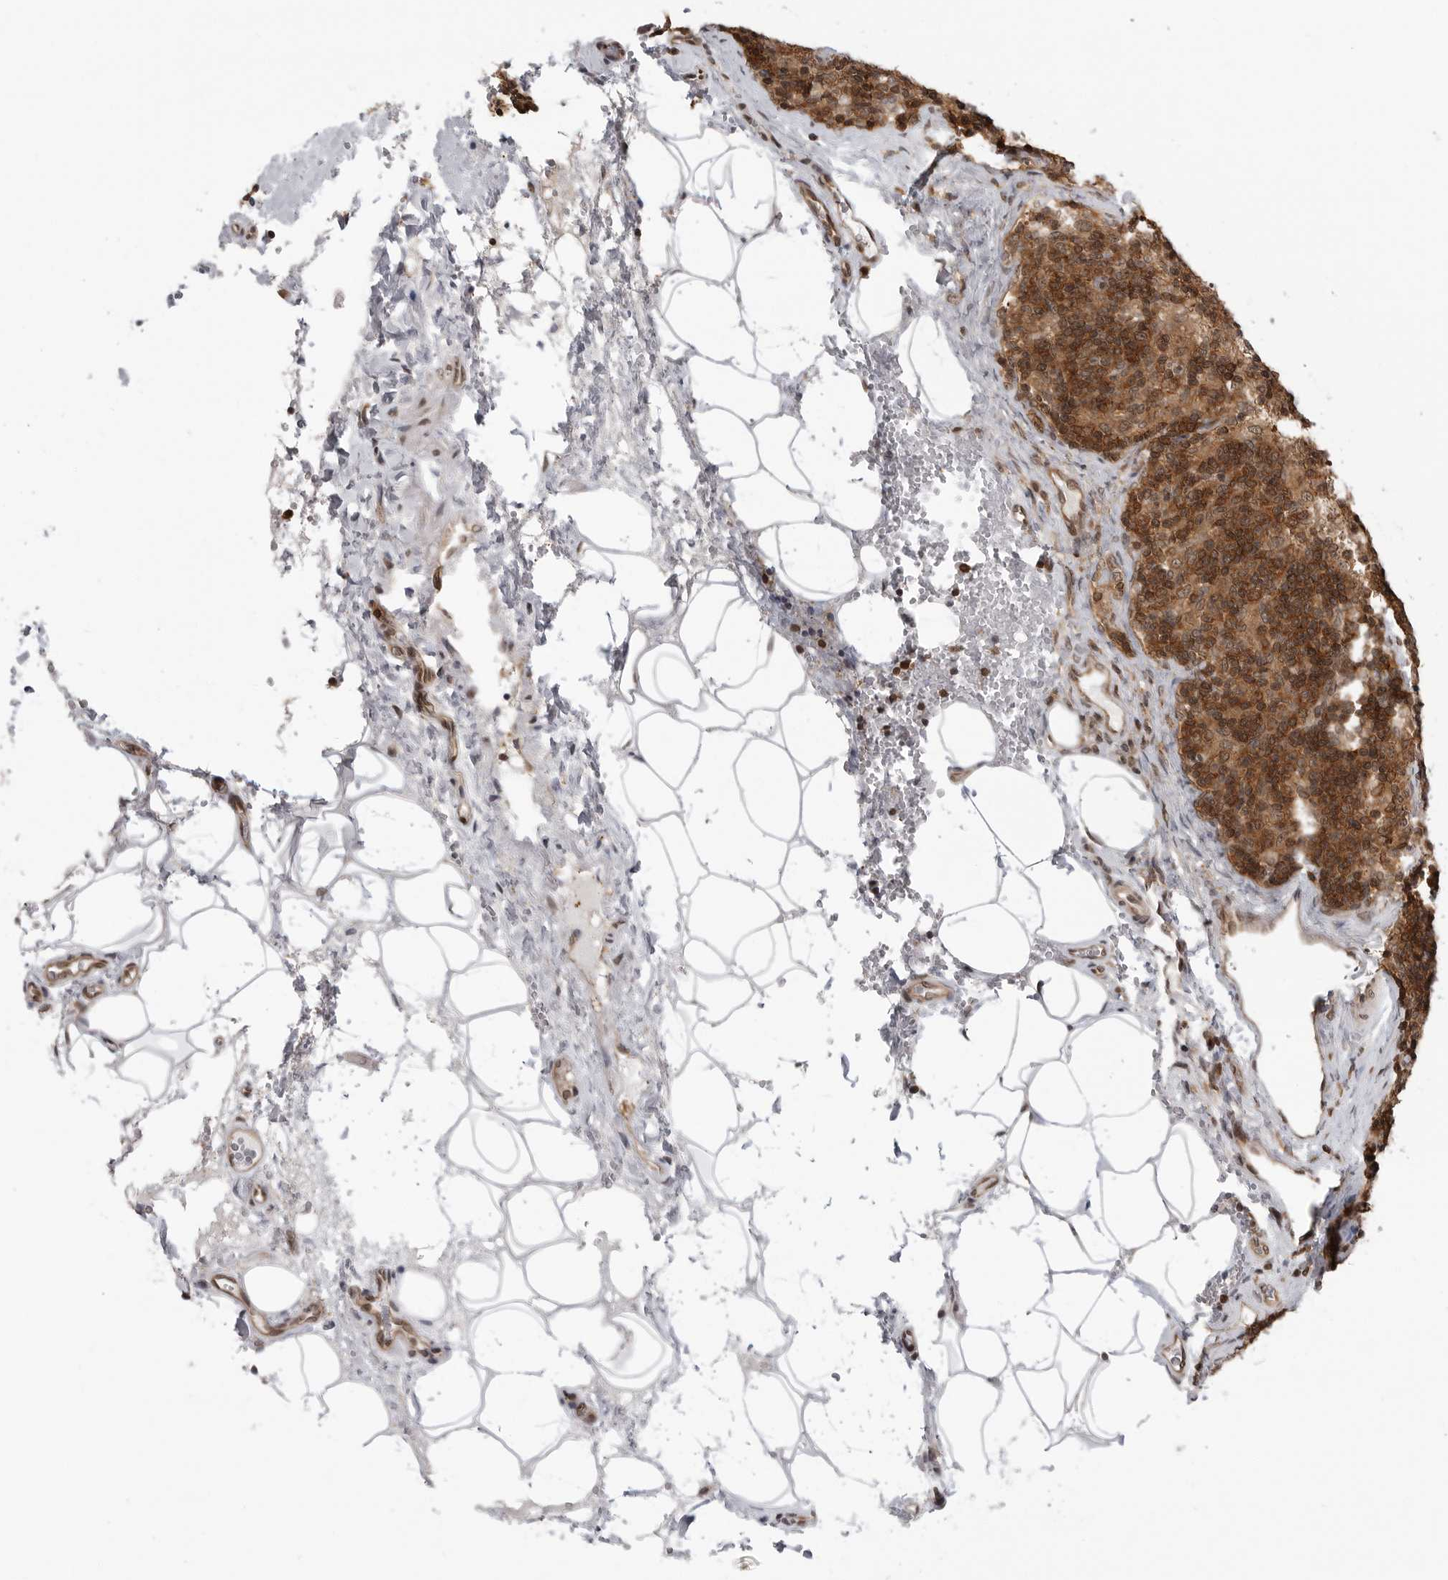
{"staining": {"intensity": "strong", "quantity": ">75%", "location": "cytoplasmic/membranous,nuclear"}, "tissue": "lymph node", "cell_type": "Germinal center cells", "image_type": "normal", "snomed": [{"axis": "morphology", "description": "Normal tissue, NOS"}, {"axis": "topography", "description": "Lymph node"}], "caption": "Immunohistochemistry staining of benign lymph node, which exhibits high levels of strong cytoplasmic/membranous,nuclear staining in approximately >75% of germinal center cells indicating strong cytoplasmic/membranous,nuclear protein staining. The staining was performed using DAB (3,3'-diaminobenzidine) (brown) for protein detection and nuclei were counterstained in hematoxylin (blue).", "gene": "SZRD1", "patient": {"sex": "female", "age": 22}}